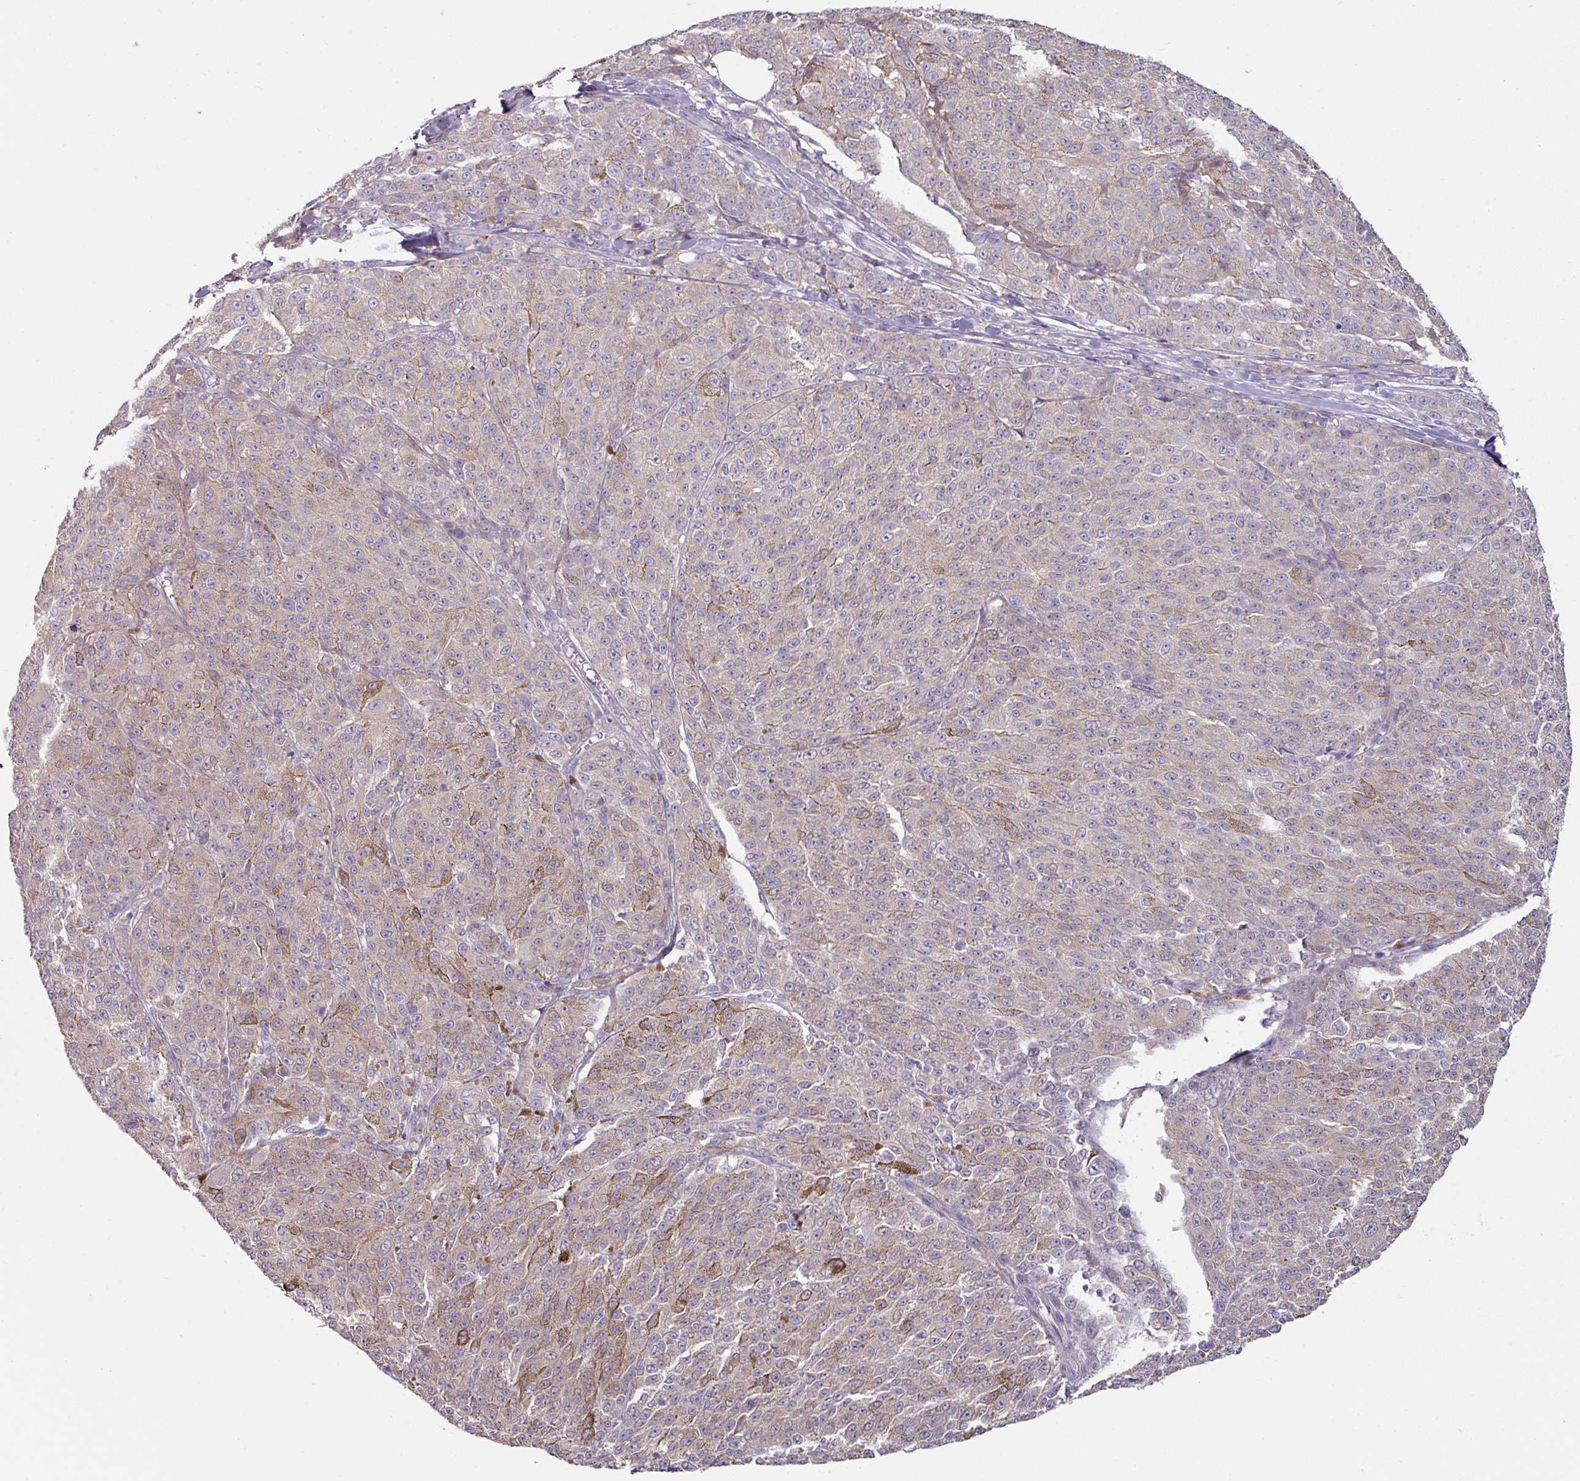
{"staining": {"intensity": "moderate", "quantity": "<25%", "location": "cytoplasmic/membranous"}, "tissue": "melanoma", "cell_type": "Tumor cells", "image_type": "cancer", "snomed": [{"axis": "morphology", "description": "Malignant melanoma, NOS"}, {"axis": "topography", "description": "Skin"}], "caption": "A histopathology image of human malignant melanoma stained for a protein shows moderate cytoplasmic/membranous brown staining in tumor cells.", "gene": "MTMR14", "patient": {"sex": "female", "age": 52}}